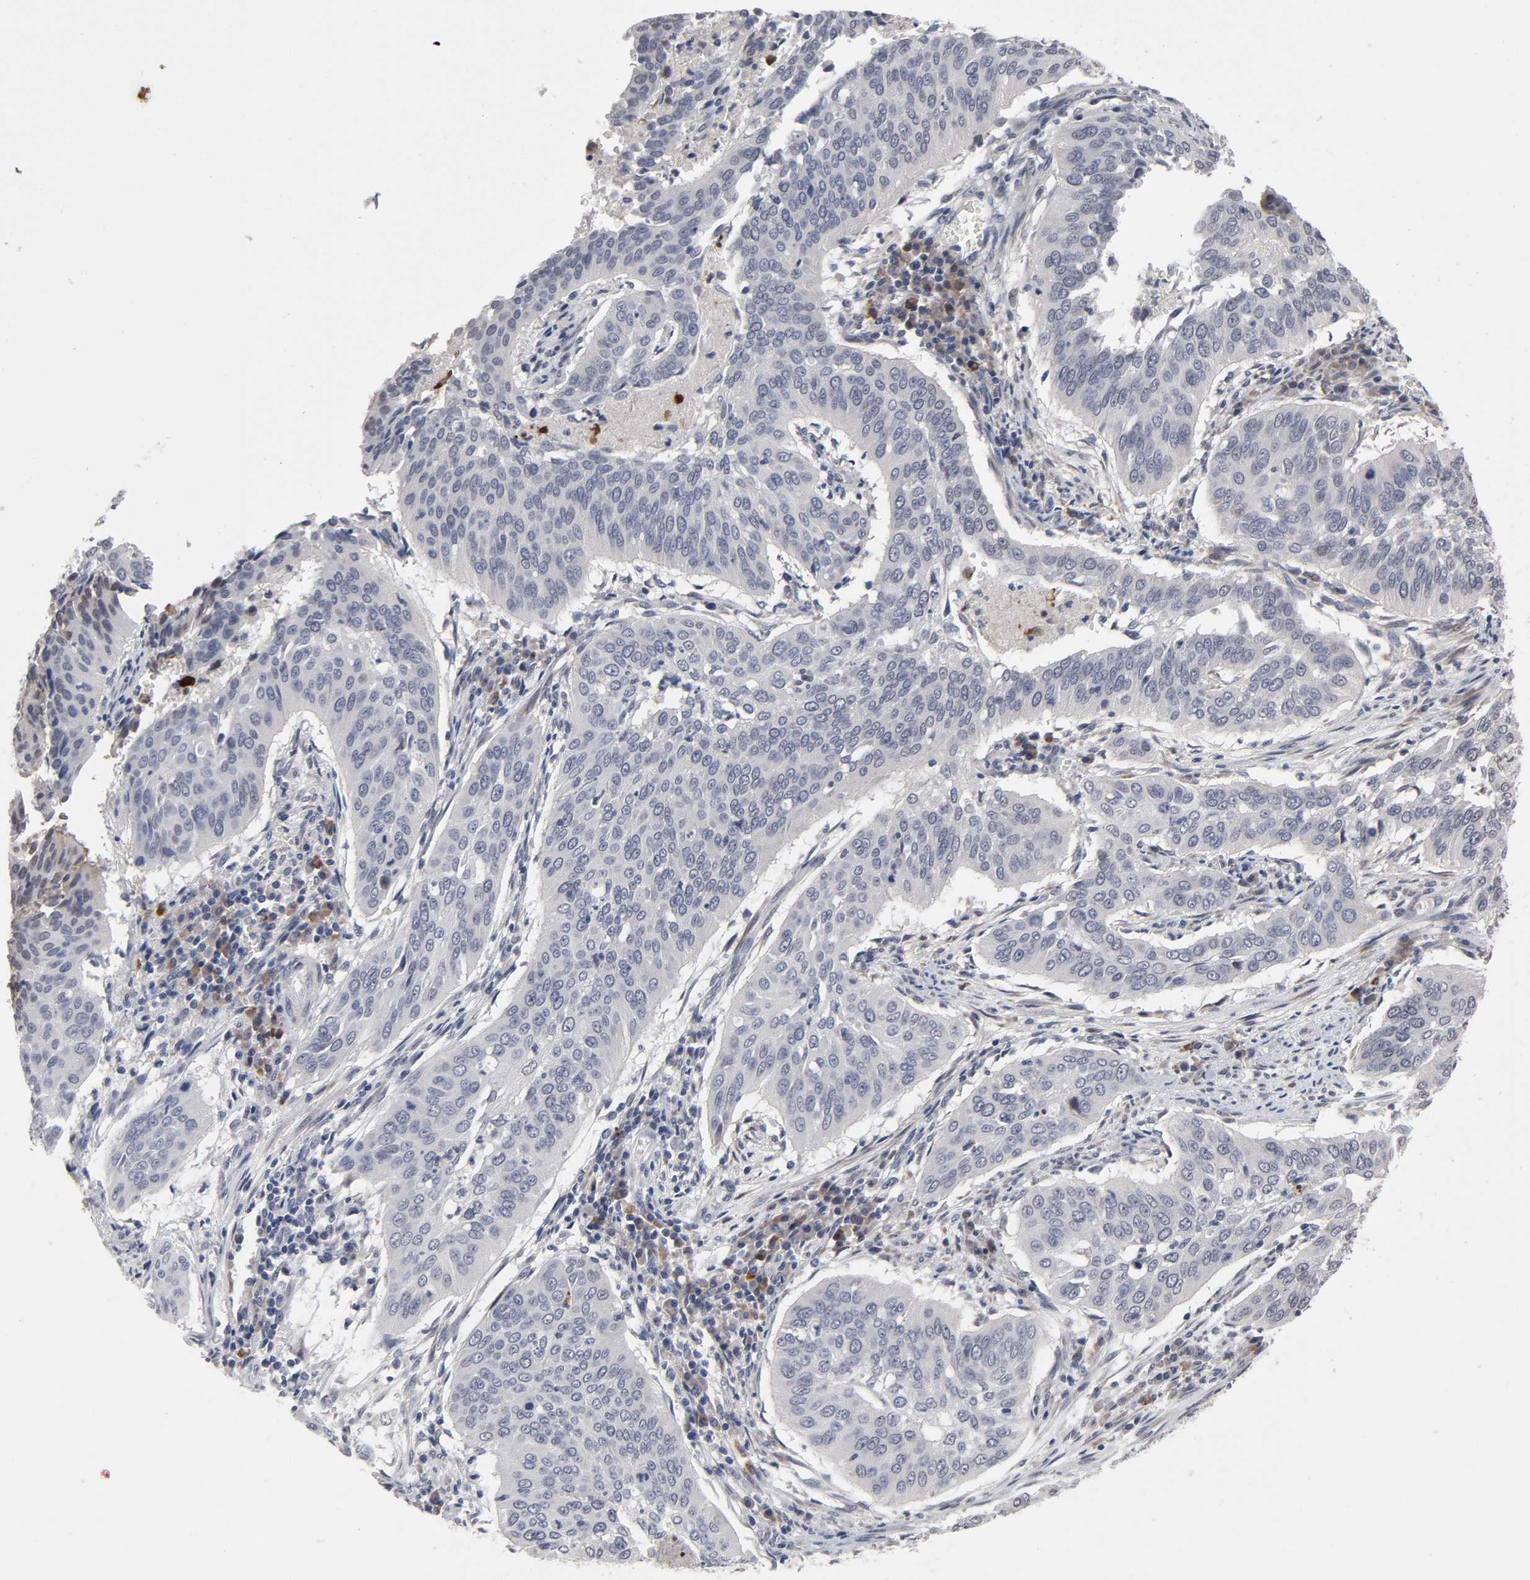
{"staining": {"intensity": "negative", "quantity": "none", "location": "none"}, "tissue": "cervical cancer", "cell_type": "Tumor cells", "image_type": "cancer", "snomed": [{"axis": "morphology", "description": "Squamous cell carcinoma, NOS"}, {"axis": "topography", "description": "Cervix"}], "caption": "This histopathology image is of cervical squamous cell carcinoma stained with immunohistochemistry (IHC) to label a protein in brown with the nuclei are counter-stained blue. There is no expression in tumor cells. (Stains: DAB (3,3'-diaminobenzidine) immunohistochemistry (IHC) with hematoxylin counter stain, Microscopy: brightfield microscopy at high magnification).", "gene": "HNF4A", "patient": {"sex": "female", "age": 39}}